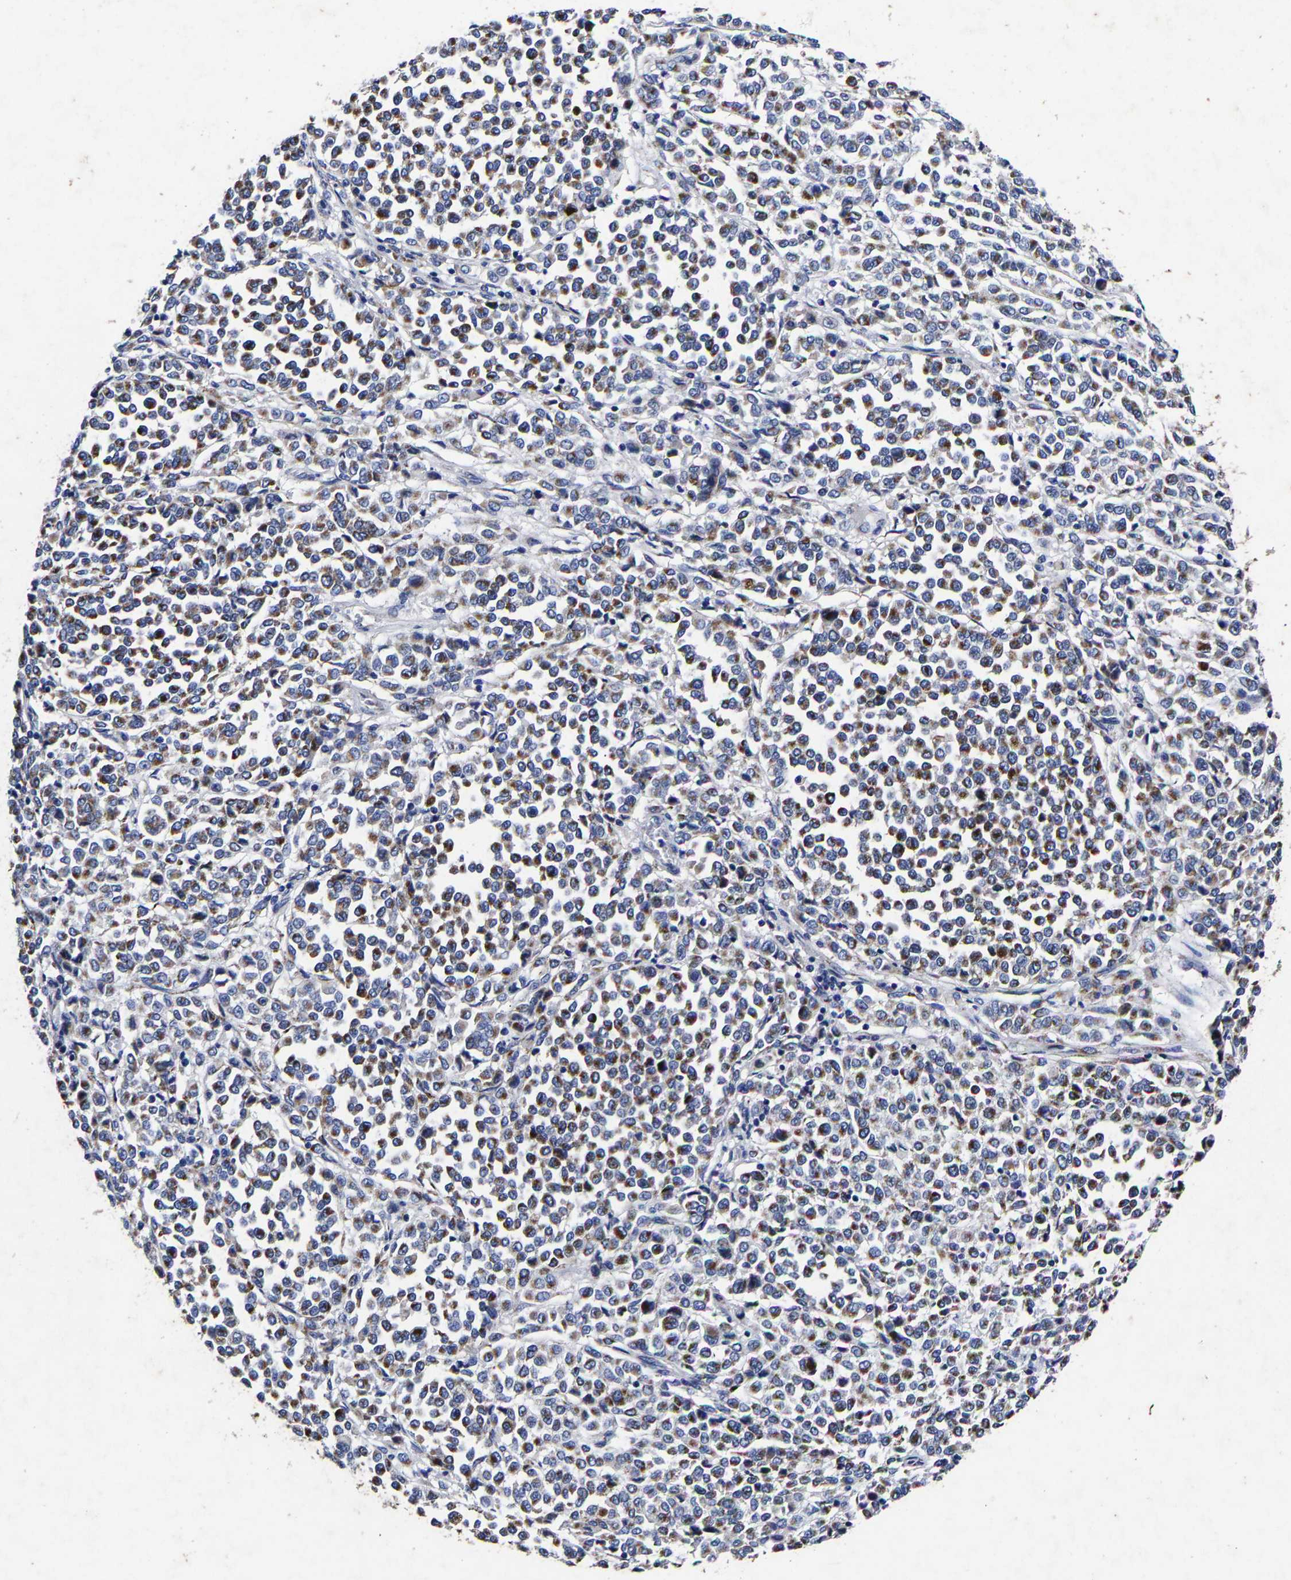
{"staining": {"intensity": "moderate", "quantity": ">75%", "location": "cytoplasmic/membranous"}, "tissue": "melanoma", "cell_type": "Tumor cells", "image_type": "cancer", "snomed": [{"axis": "morphology", "description": "Malignant melanoma, Metastatic site"}, {"axis": "topography", "description": "Pancreas"}], "caption": "Malignant melanoma (metastatic site) was stained to show a protein in brown. There is medium levels of moderate cytoplasmic/membranous staining in about >75% of tumor cells. (DAB = brown stain, brightfield microscopy at high magnification).", "gene": "AASS", "patient": {"sex": "female", "age": 30}}